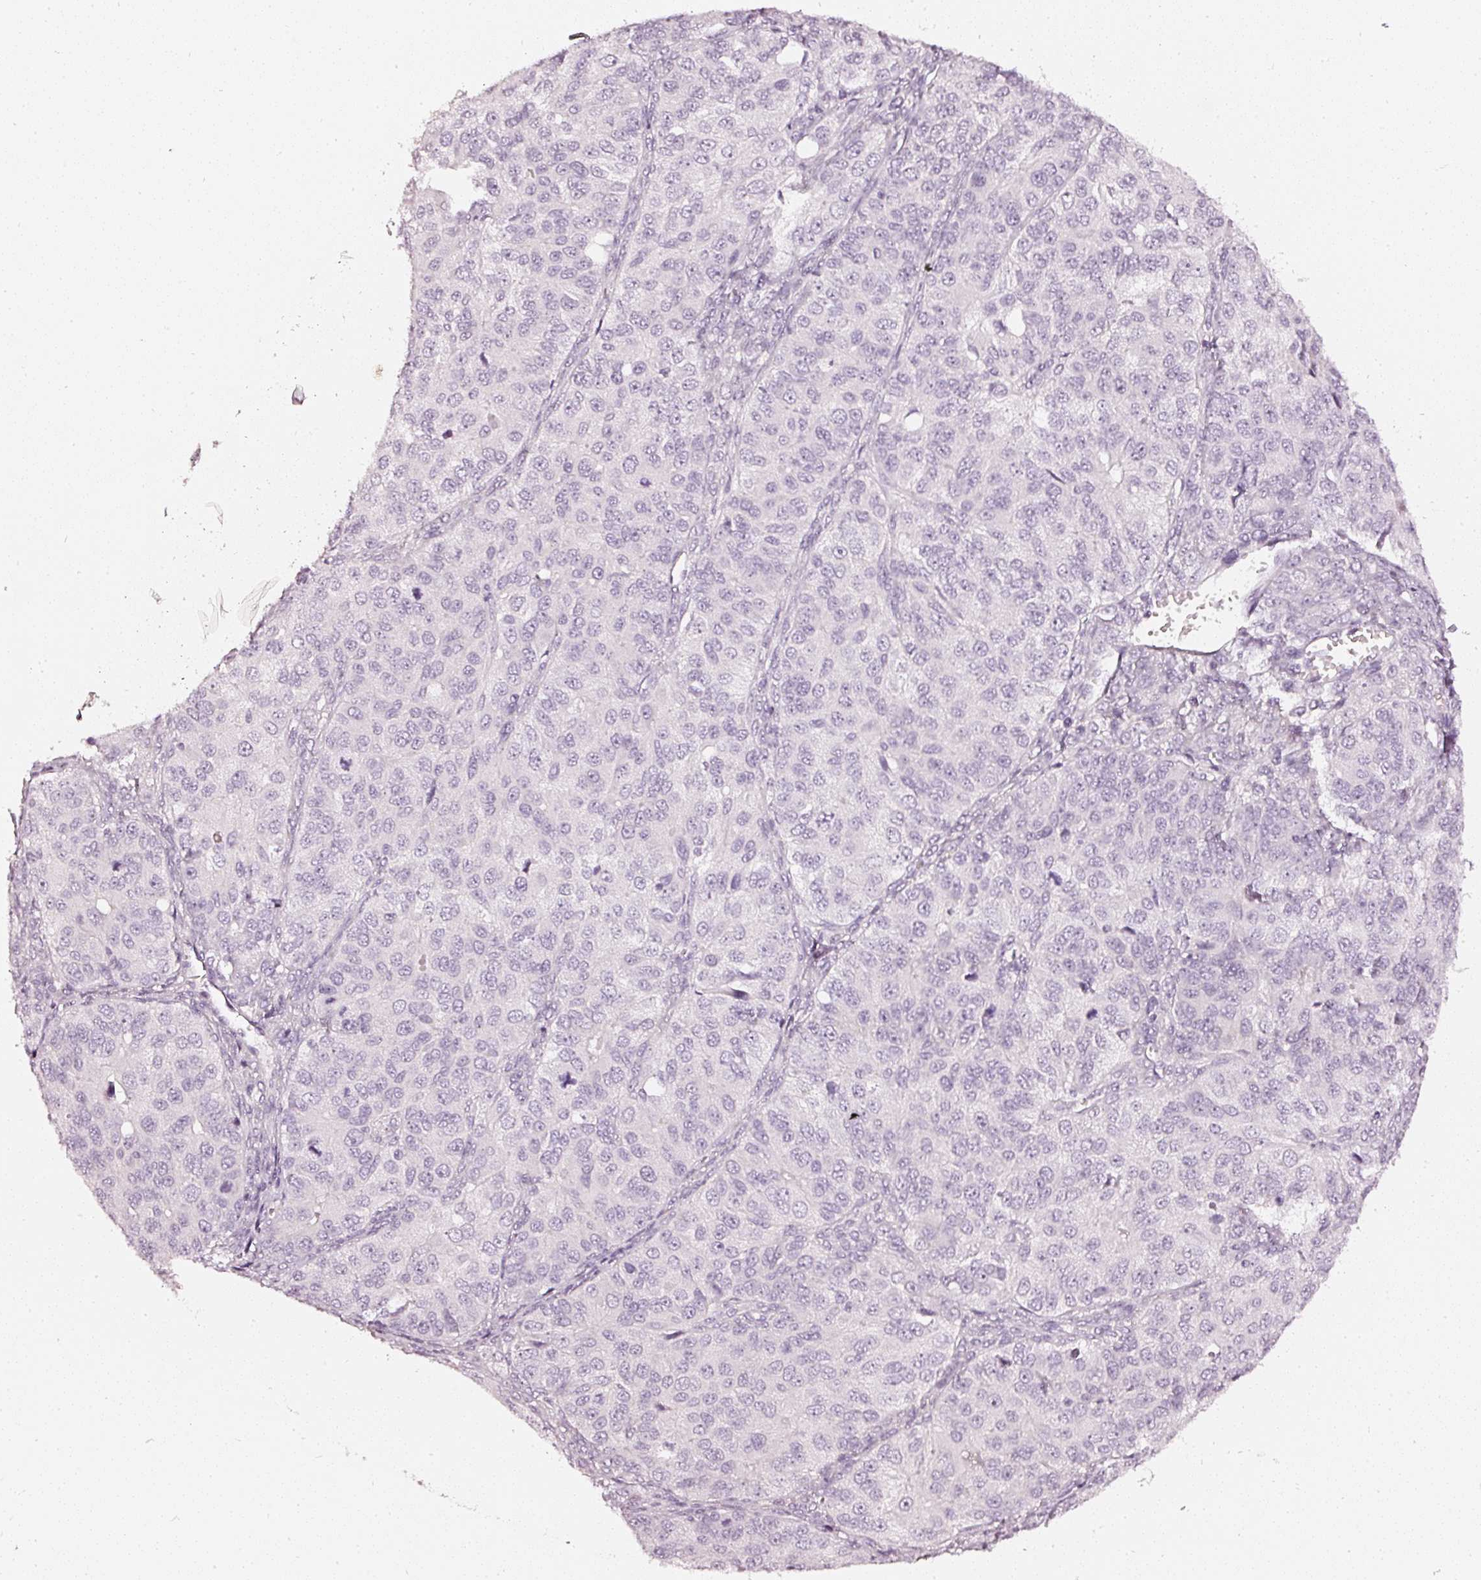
{"staining": {"intensity": "negative", "quantity": "none", "location": "none"}, "tissue": "ovarian cancer", "cell_type": "Tumor cells", "image_type": "cancer", "snomed": [{"axis": "morphology", "description": "Carcinoma, endometroid"}, {"axis": "topography", "description": "Ovary"}], "caption": "This is an immunohistochemistry (IHC) image of ovarian endometroid carcinoma. There is no positivity in tumor cells.", "gene": "CNP", "patient": {"sex": "female", "age": 51}}